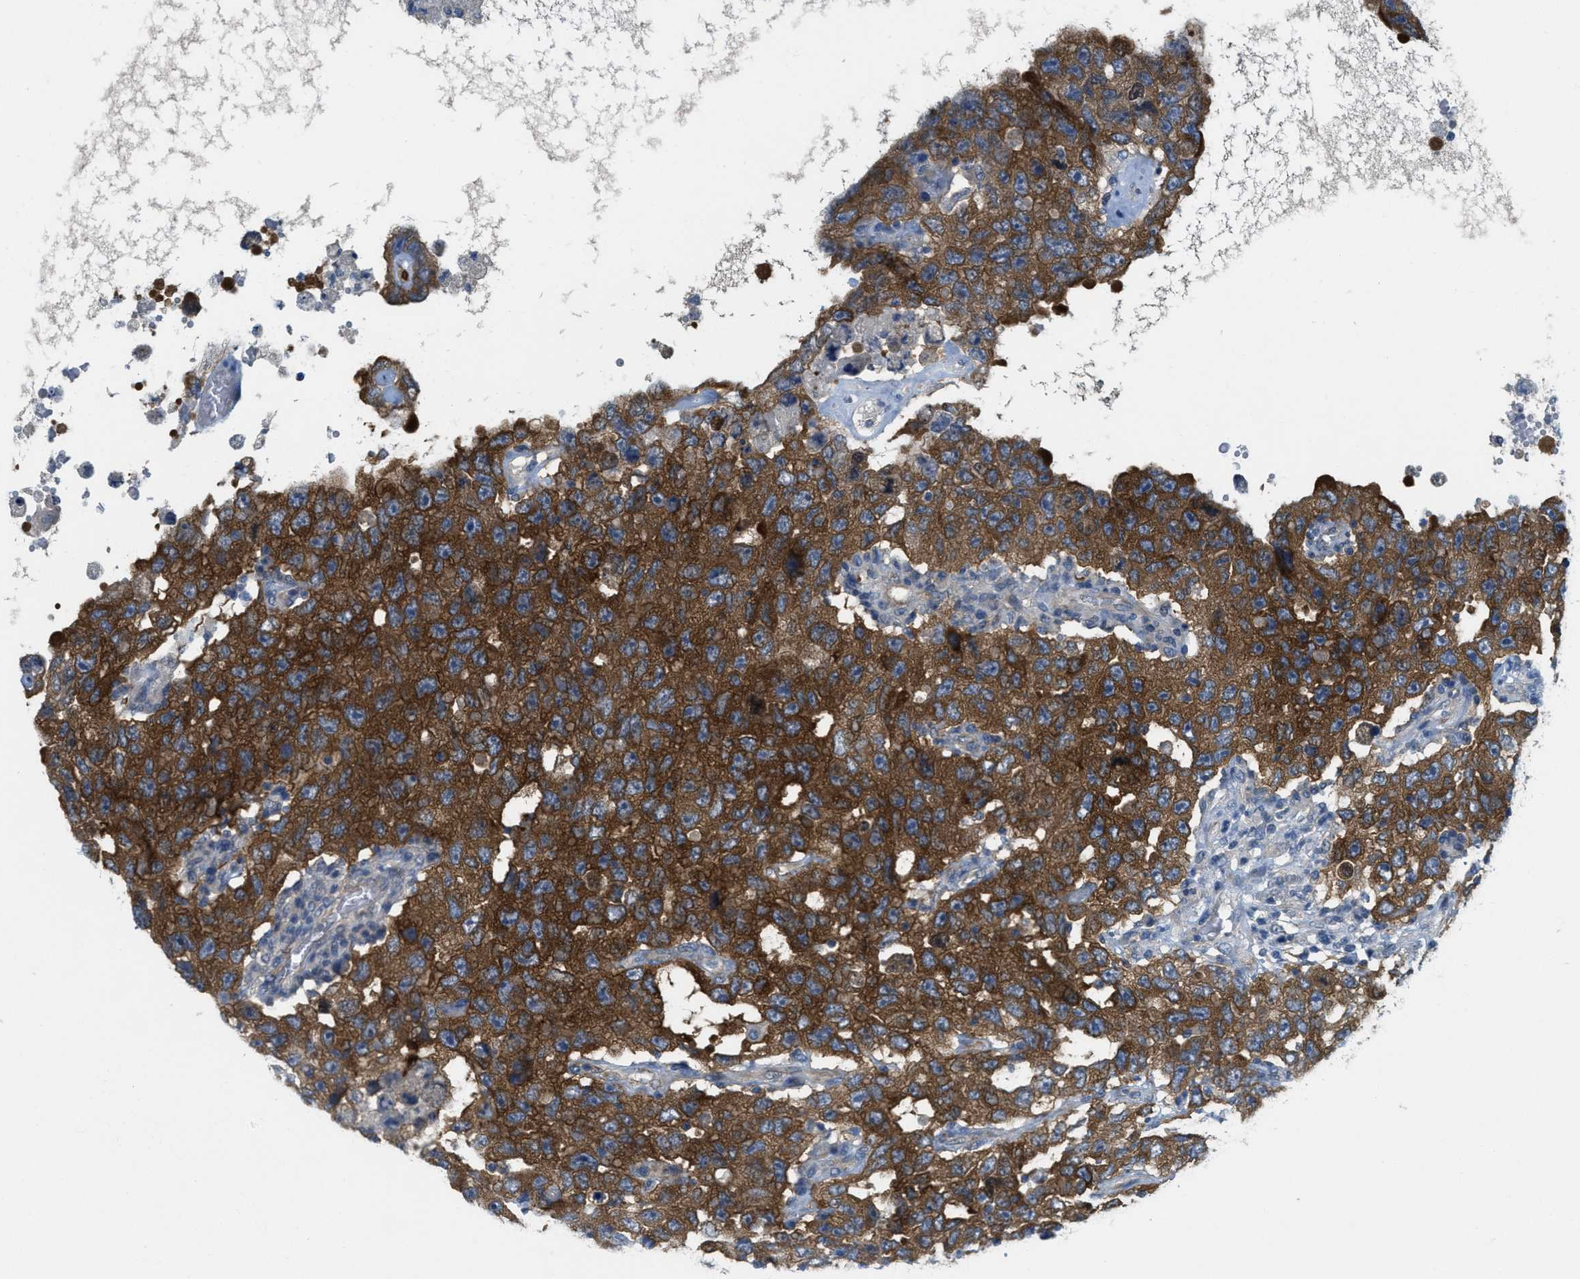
{"staining": {"intensity": "strong", "quantity": ">75%", "location": "cytoplasmic/membranous"}, "tissue": "testis cancer", "cell_type": "Tumor cells", "image_type": "cancer", "snomed": [{"axis": "morphology", "description": "Carcinoma, Embryonal, NOS"}, {"axis": "topography", "description": "Testis"}], "caption": "An immunohistochemistry photomicrograph of tumor tissue is shown. Protein staining in brown highlights strong cytoplasmic/membranous positivity in testis cancer (embryonal carcinoma) within tumor cells. (Brightfield microscopy of DAB IHC at high magnification).", "gene": "ZFYVE9", "patient": {"sex": "male", "age": 26}}